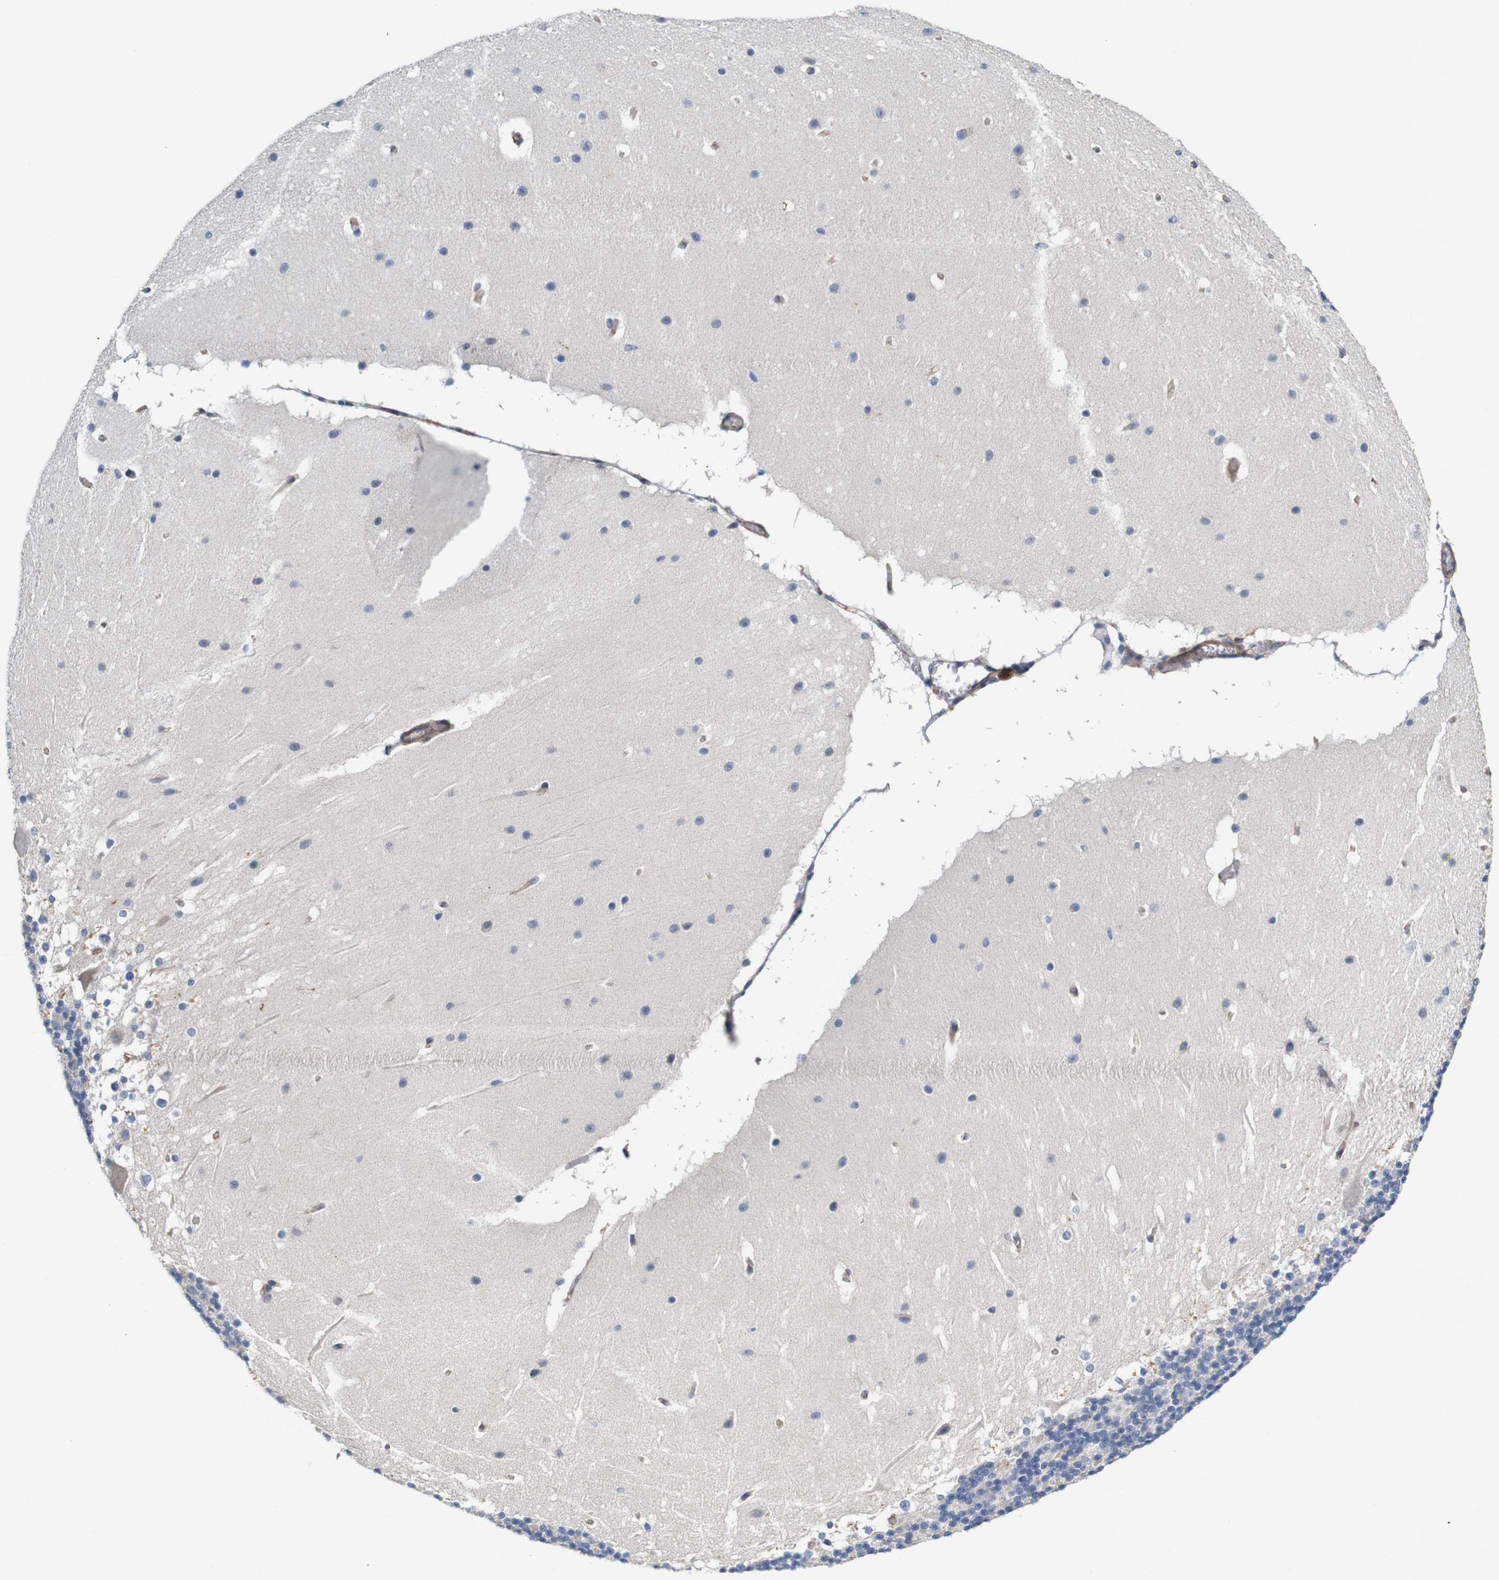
{"staining": {"intensity": "negative", "quantity": "none", "location": "none"}, "tissue": "cerebellum", "cell_type": "Cells in granular layer", "image_type": "normal", "snomed": [{"axis": "morphology", "description": "Normal tissue, NOS"}, {"axis": "topography", "description": "Cerebellum"}], "caption": "Immunohistochemistry image of unremarkable human cerebellum stained for a protein (brown), which reveals no staining in cells in granular layer.", "gene": "CYB561", "patient": {"sex": "female", "age": 19}}